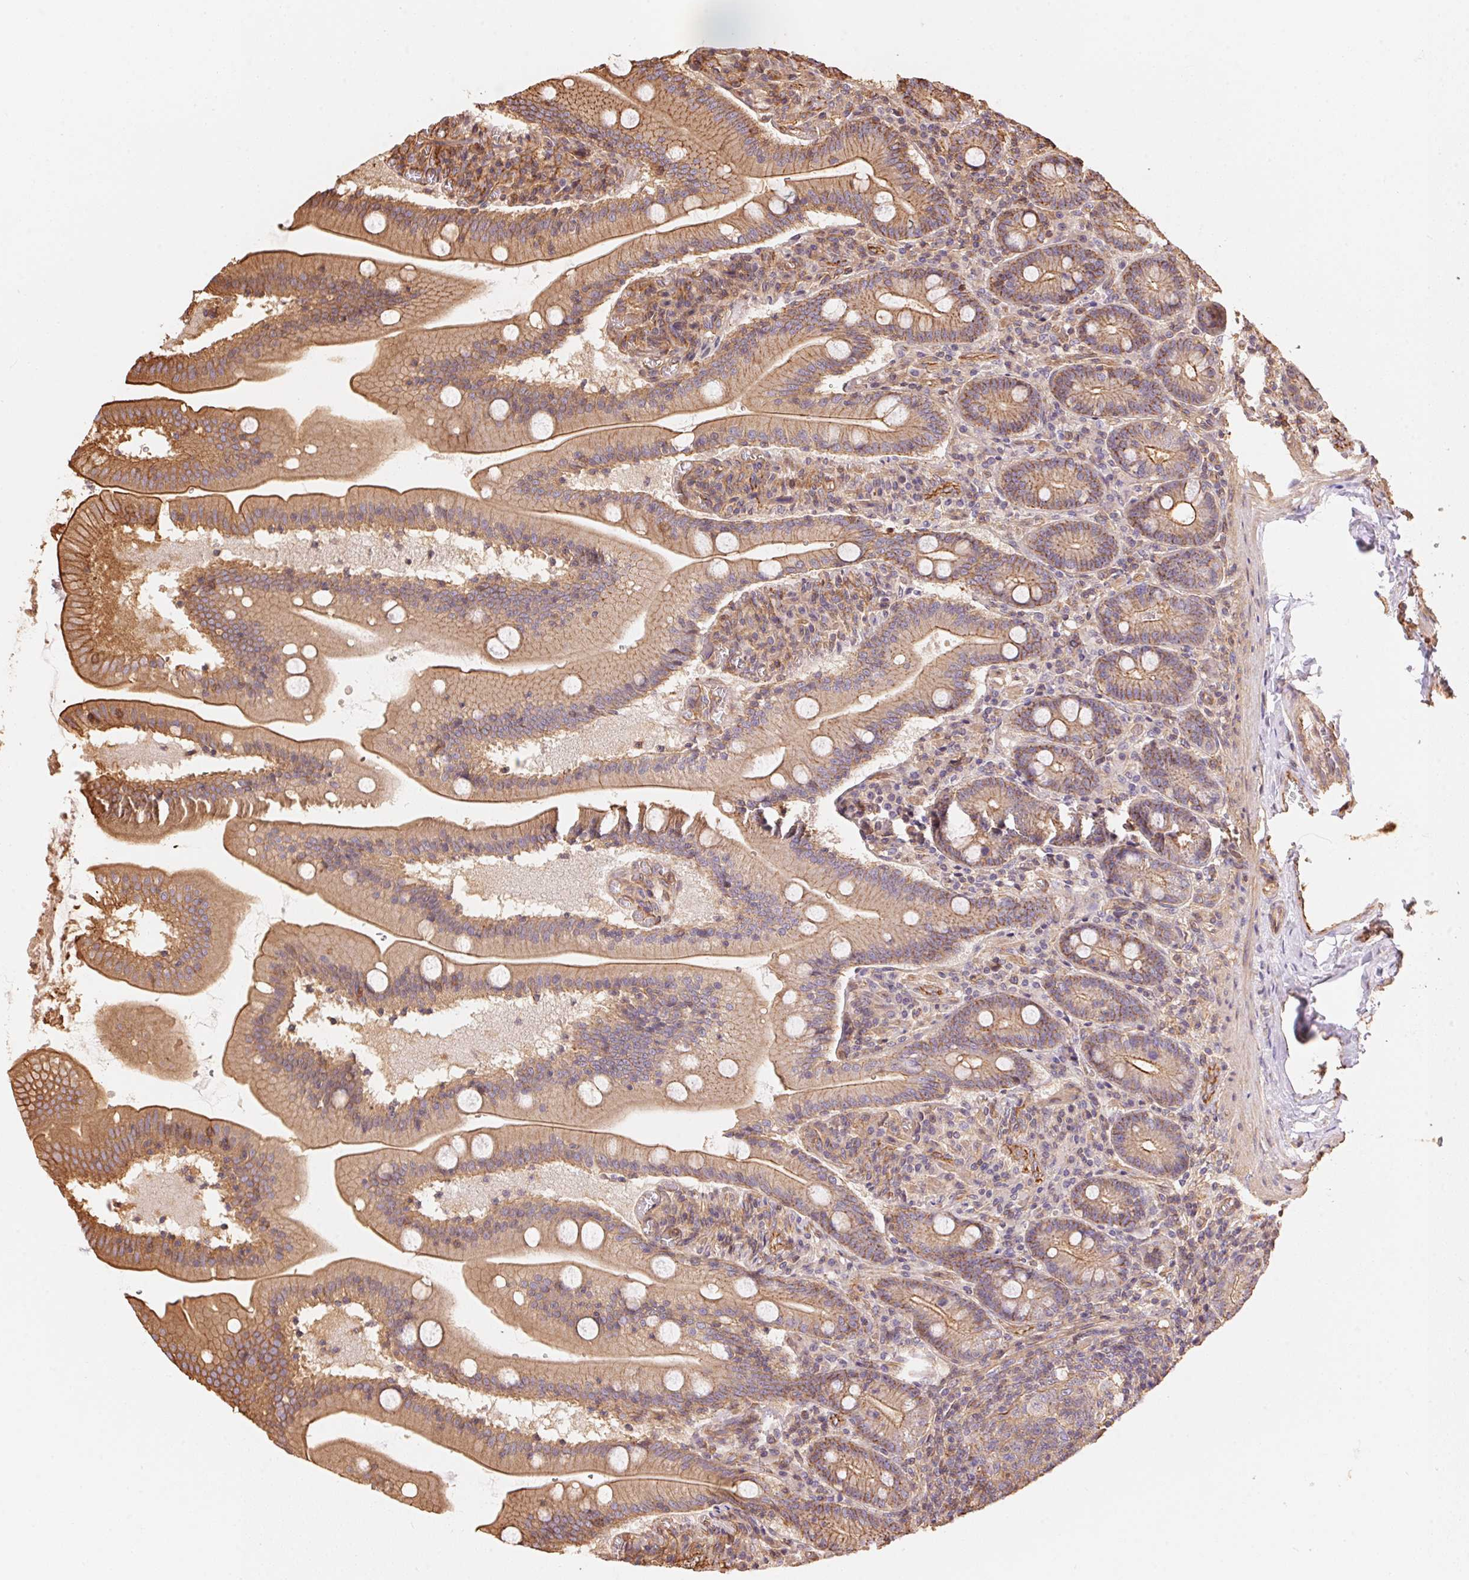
{"staining": {"intensity": "moderate", "quantity": ">75%", "location": "cytoplasmic/membranous"}, "tissue": "small intestine", "cell_type": "Glandular cells", "image_type": "normal", "snomed": [{"axis": "morphology", "description": "Normal tissue, NOS"}, {"axis": "topography", "description": "Small intestine"}], "caption": "Glandular cells demonstrate medium levels of moderate cytoplasmic/membranous staining in approximately >75% of cells in normal small intestine.", "gene": "FRAS1", "patient": {"sex": "male", "age": 37}}